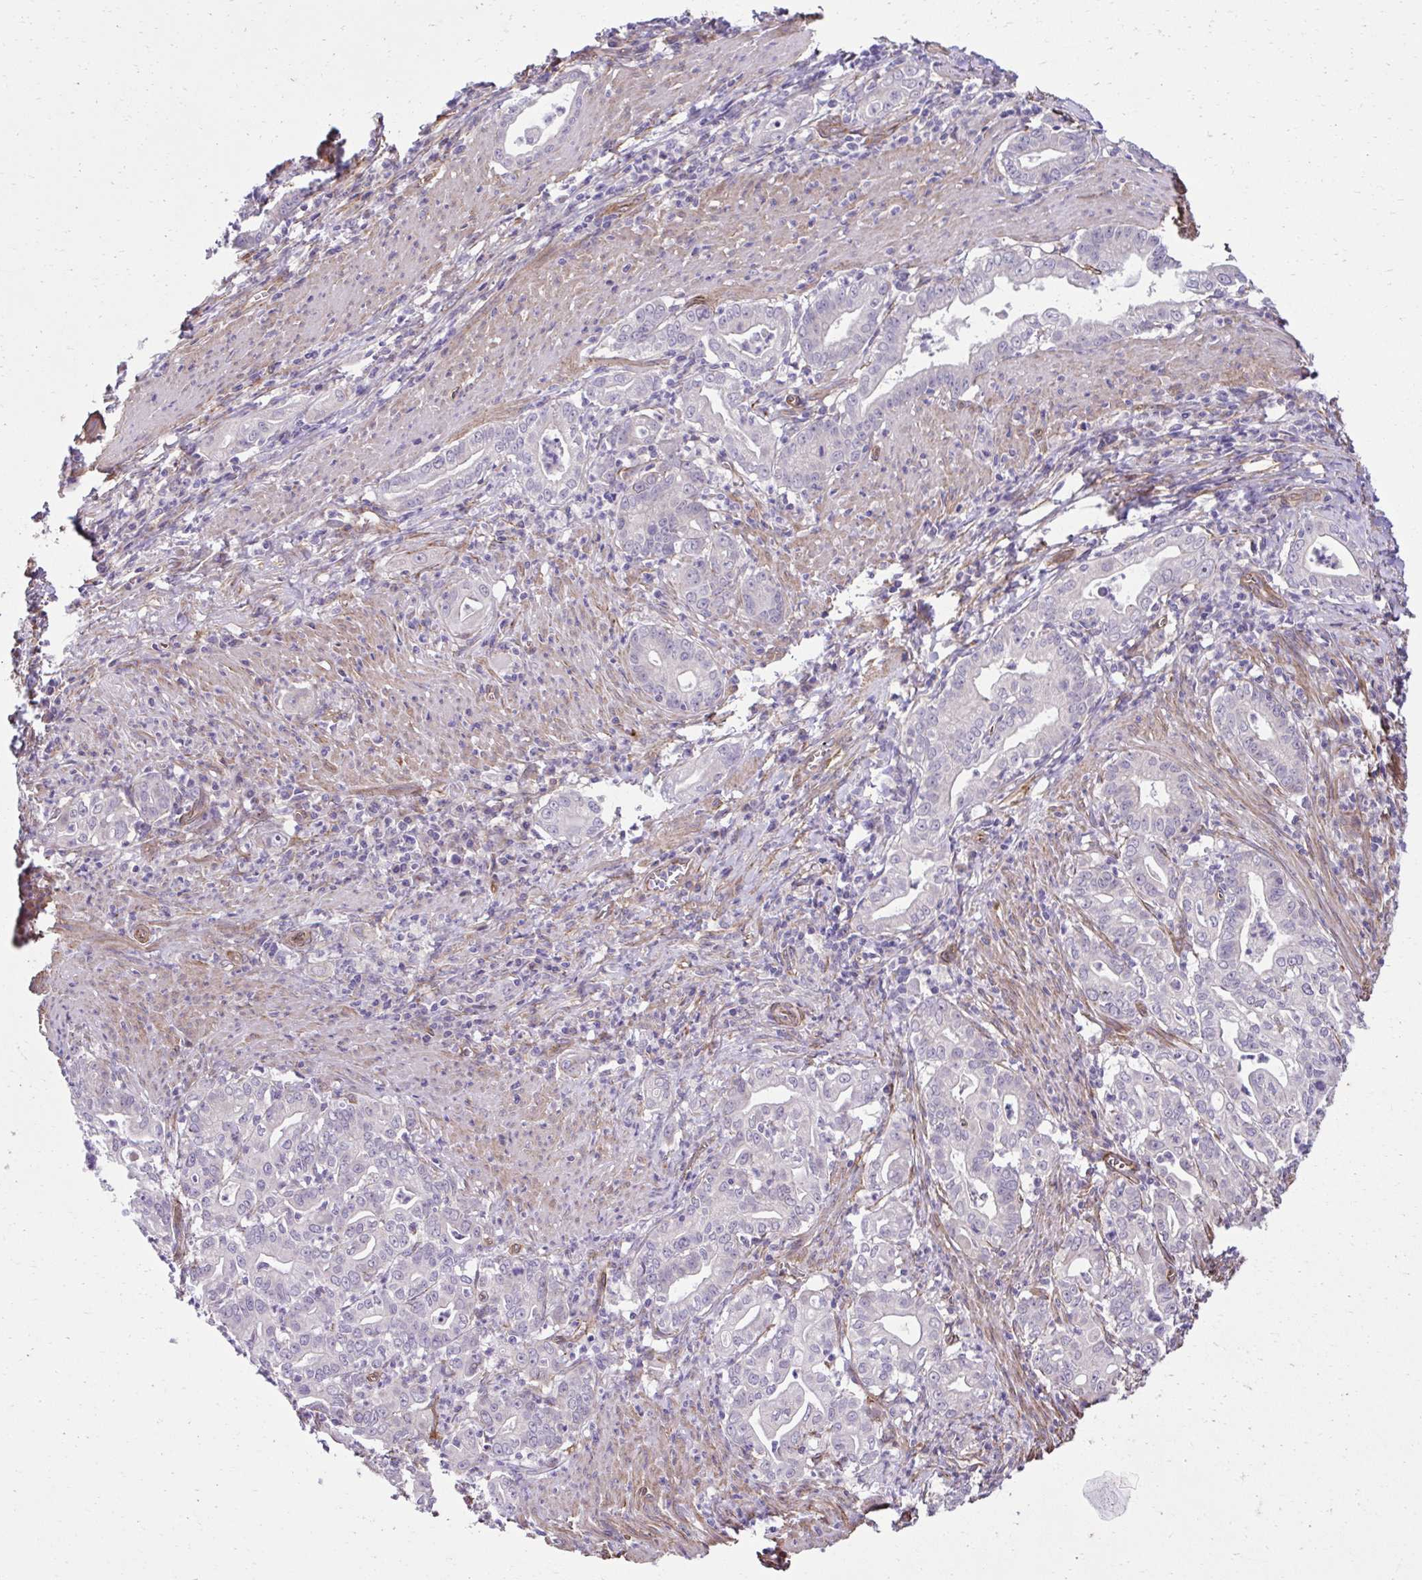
{"staining": {"intensity": "negative", "quantity": "none", "location": "none"}, "tissue": "stomach cancer", "cell_type": "Tumor cells", "image_type": "cancer", "snomed": [{"axis": "morphology", "description": "Adenocarcinoma, NOS"}, {"axis": "topography", "description": "Stomach, upper"}], "caption": "Tumor cells show no significant protein expression in stomach cancer (adenocarcinoma).", "gene": "TRIM52", "patient": {"sex": "female", "age": 79}}